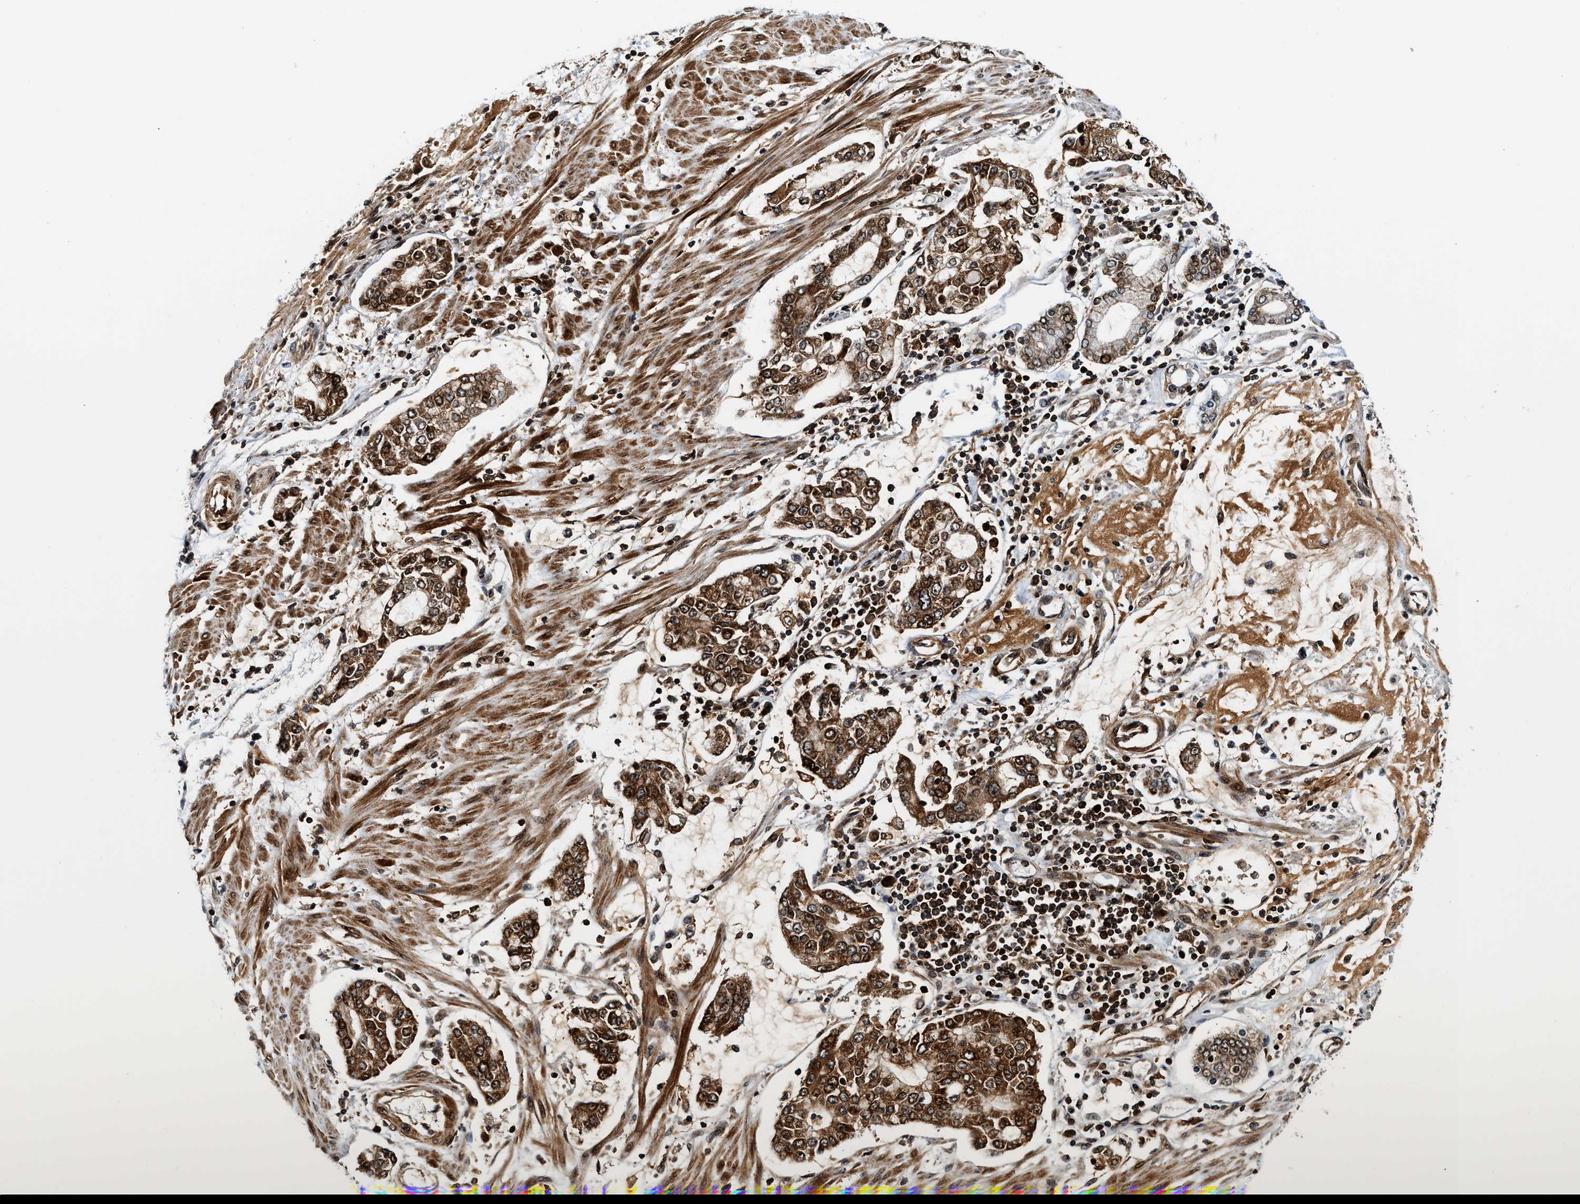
{"staining": {"intensity": "strong", "quantity": ">75%", "location": "cytoplasmic/membranous,nuclear"}, "tissue": "stomach cancer", "cell_type": "Tumor cells", "image_type": "cancer", "snomed": [{"axis": "morphology", "description": "Adenocarcinoma, NOS"}, {"axis": "topography", "description": "Stomach"}], "caption": "Protein staining demonstrates strong cytoplasmic/membranous and nuclear staining in about >75% of tumor cells in stomach cancer (adenocarcinoma). Immunohistochemistry stains the protein of interest in brown and the nuclei are stained blue.", "gene": "MDM2", "patient": {"sex": "male", "age": 76}}